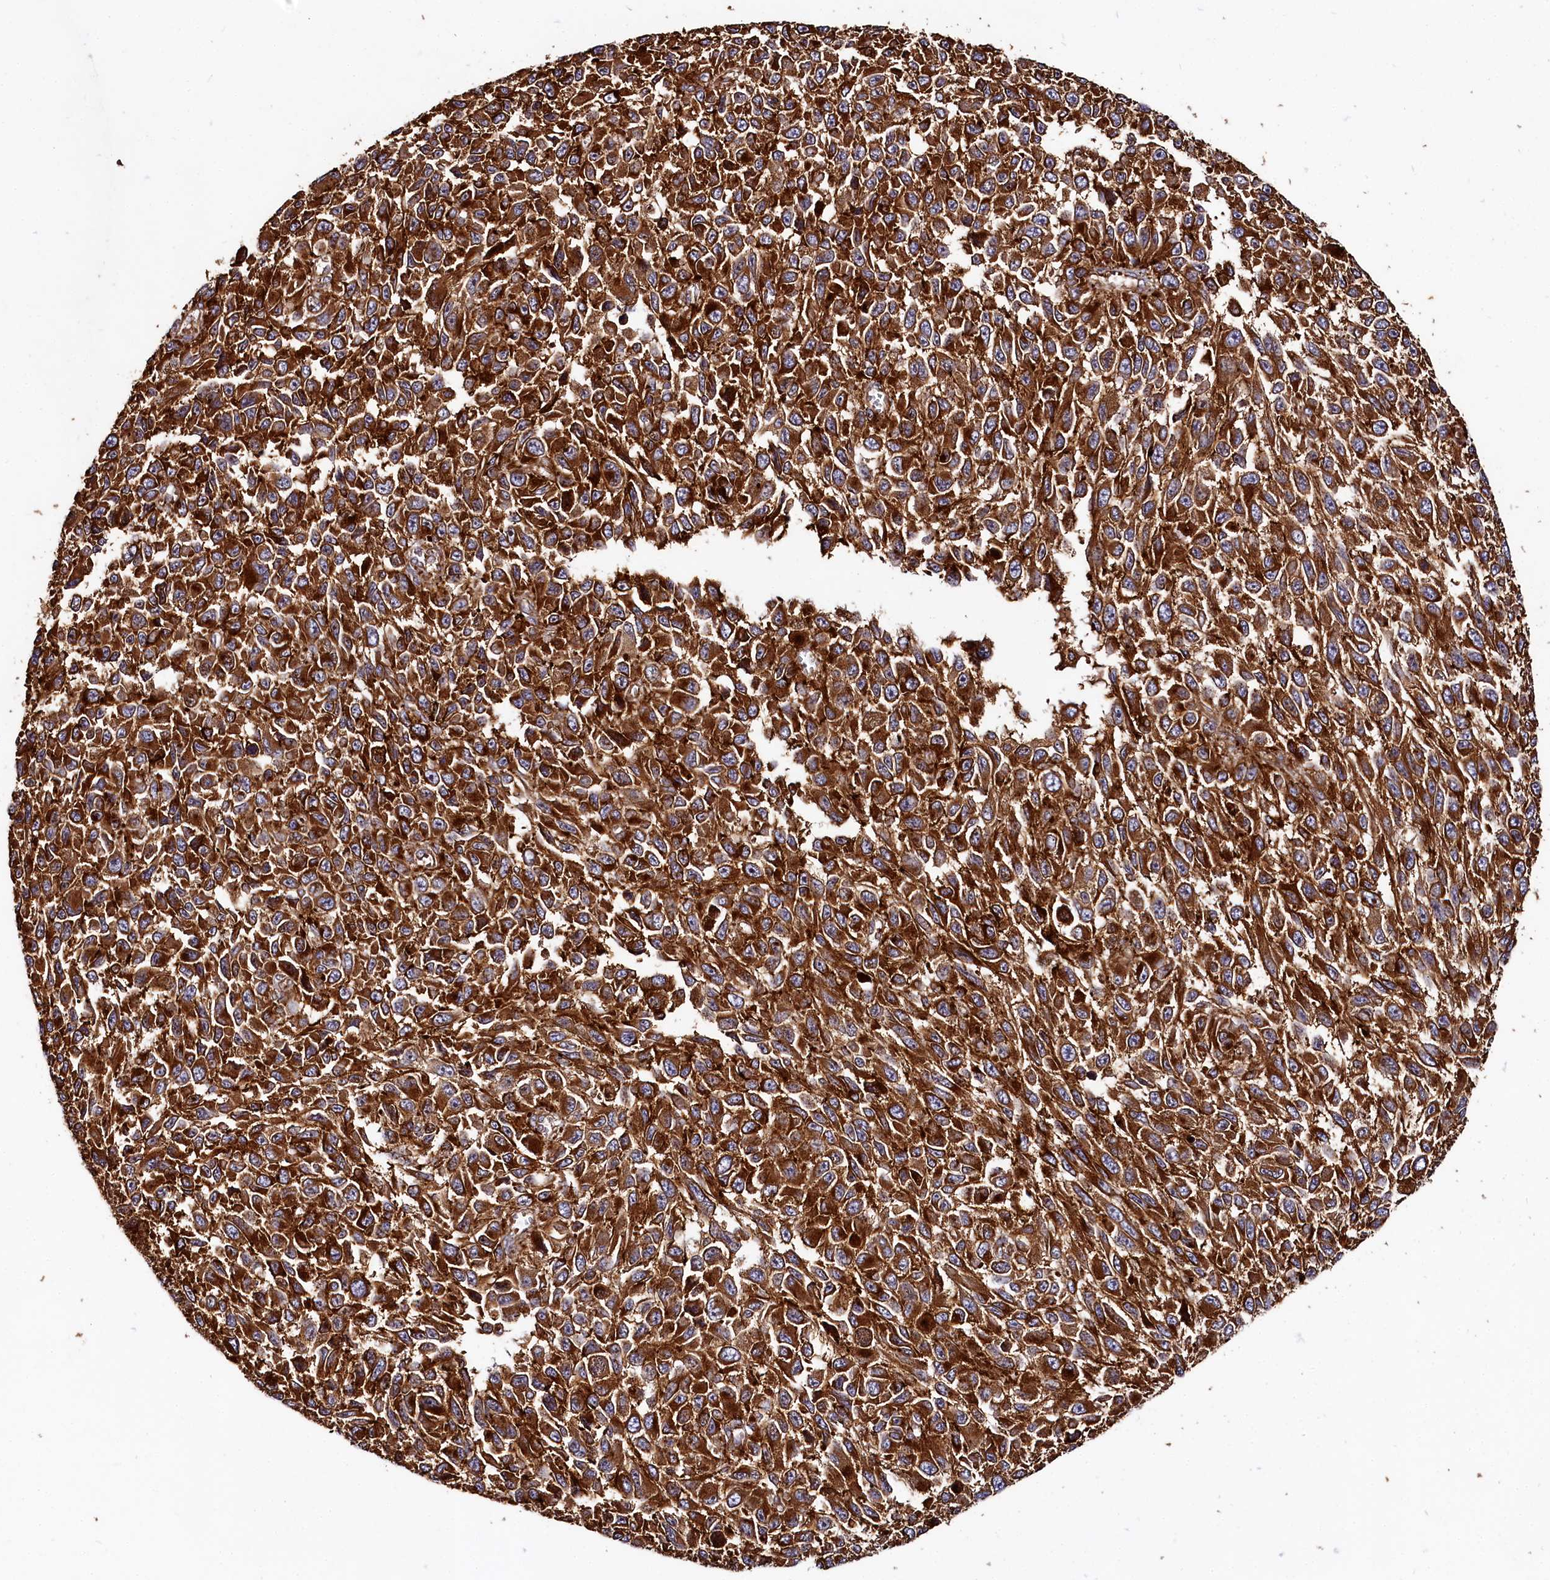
{"staining": {"intensity": "strong", "quantity": ">75%", "location": "cytoplasmic/membranous"}, "tissue": "melanoma", "cell_type": "Tumor cells", "image_type": "cancer", "snomed": [{"axis": "morphology", "description": "Normal tissue, NOS"}, {"axis": "morphology", "description": "Malignant melanoma, NOS"}, {"axis": "topography", "description": "Skin"}], "caption": "Immunohistochemical staining of human malignant melanoma demonstrates high levels of strong cytoplasmic/membranous expression in about >75% of tumor cells.", "gene": "WDR73", "patient": {"sex": "female", "age": 96}}